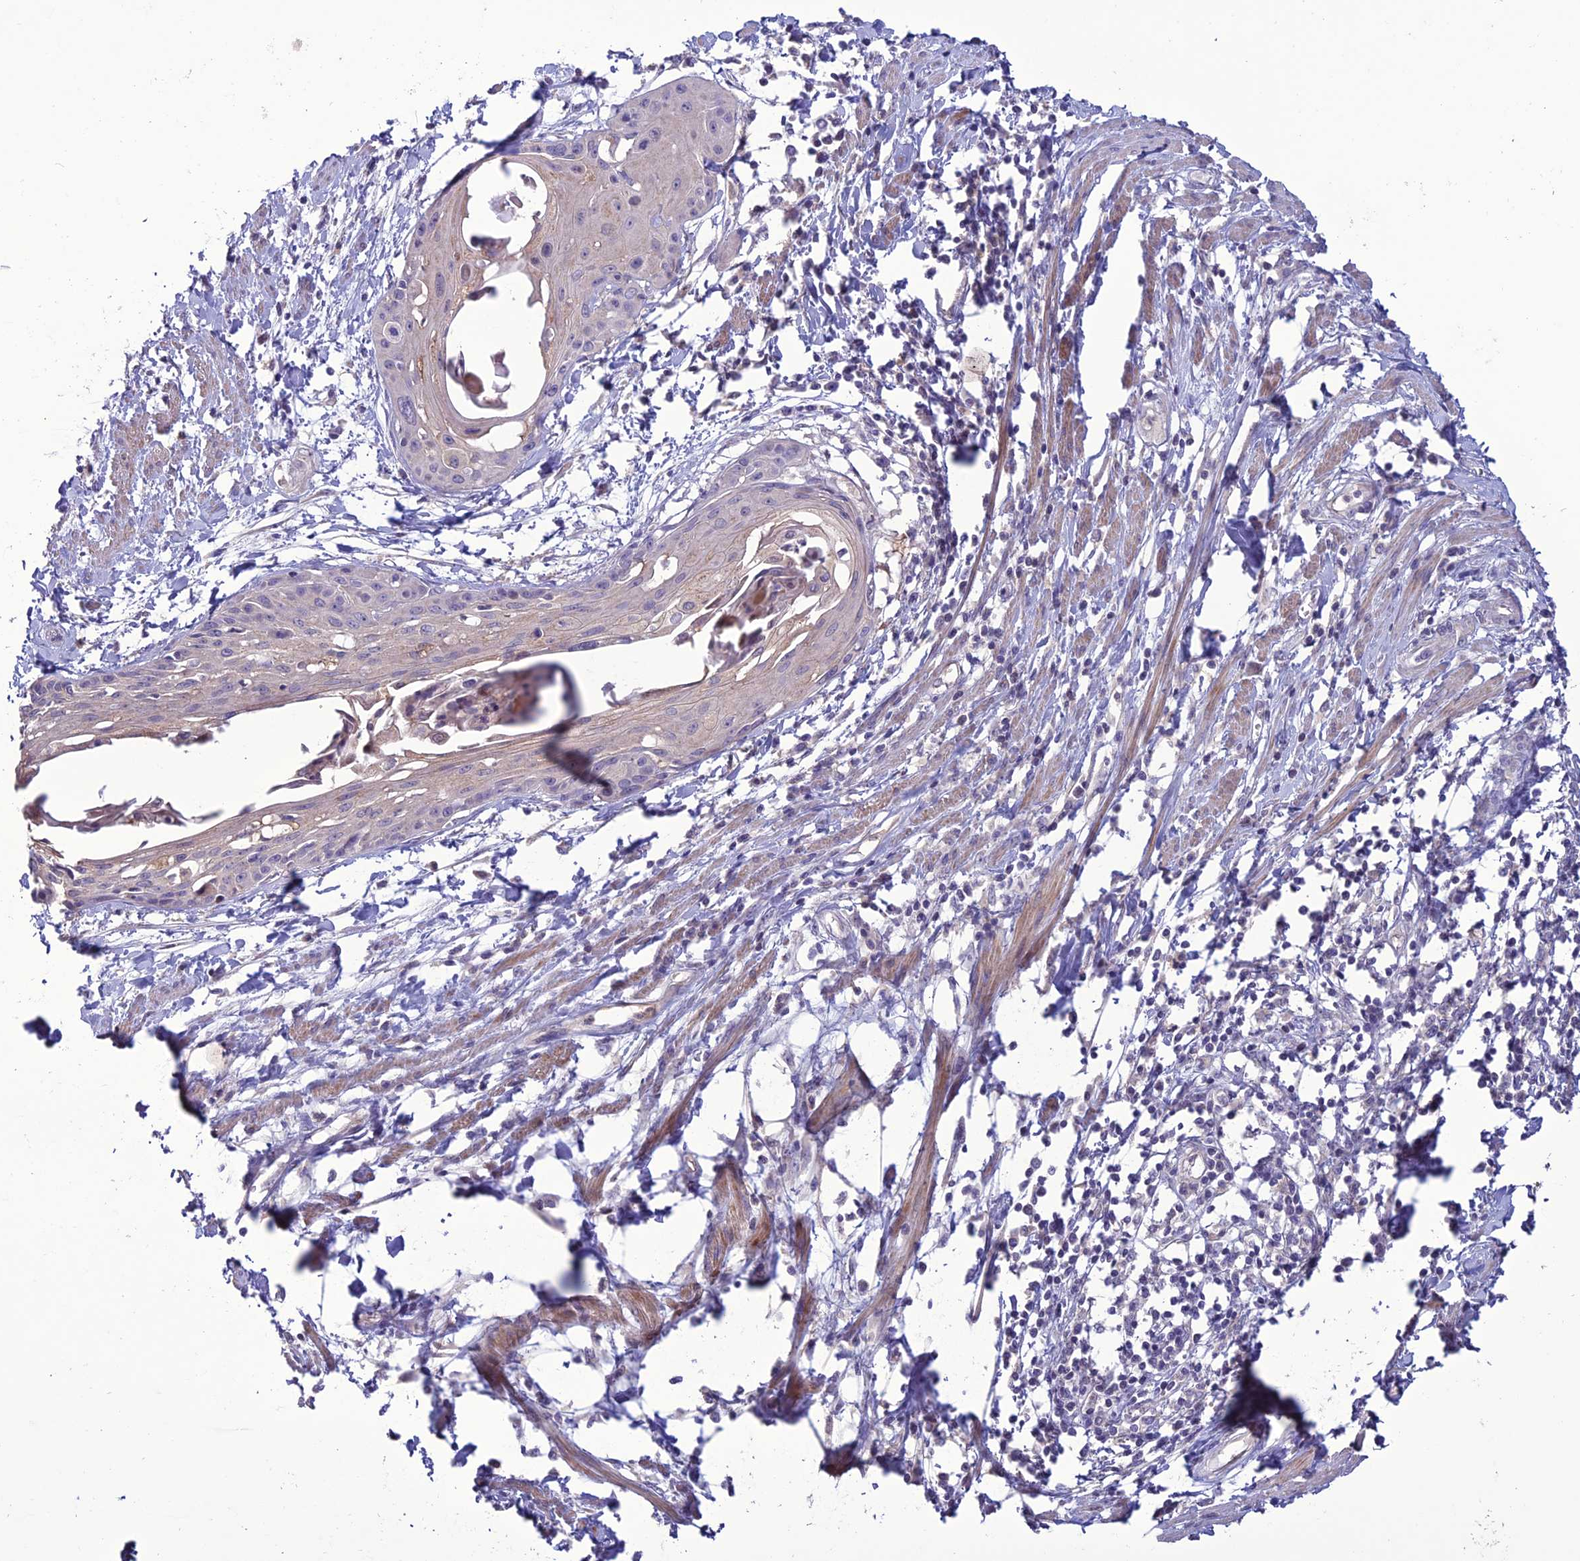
{"staining": {"intensity": "negative", "quantity": "none", "location": "none"}, "tissue": "cervical cancer", "cell_type": "Tumor cells", "image_type": "cancer", "snomed": [{"axis": "morphology", "description": "Squamous cell carcinoma, NOS"}, {"axis": "topography", "description": "Cervix"}], "caption": "This is a micrograph of immunohistochemistry staining of cervical cancer (squamous cell carcinoma), which shows no expression in tumor cells.", "gene": "C2orf76", "patient": {"sex": "female", "age": 57}}